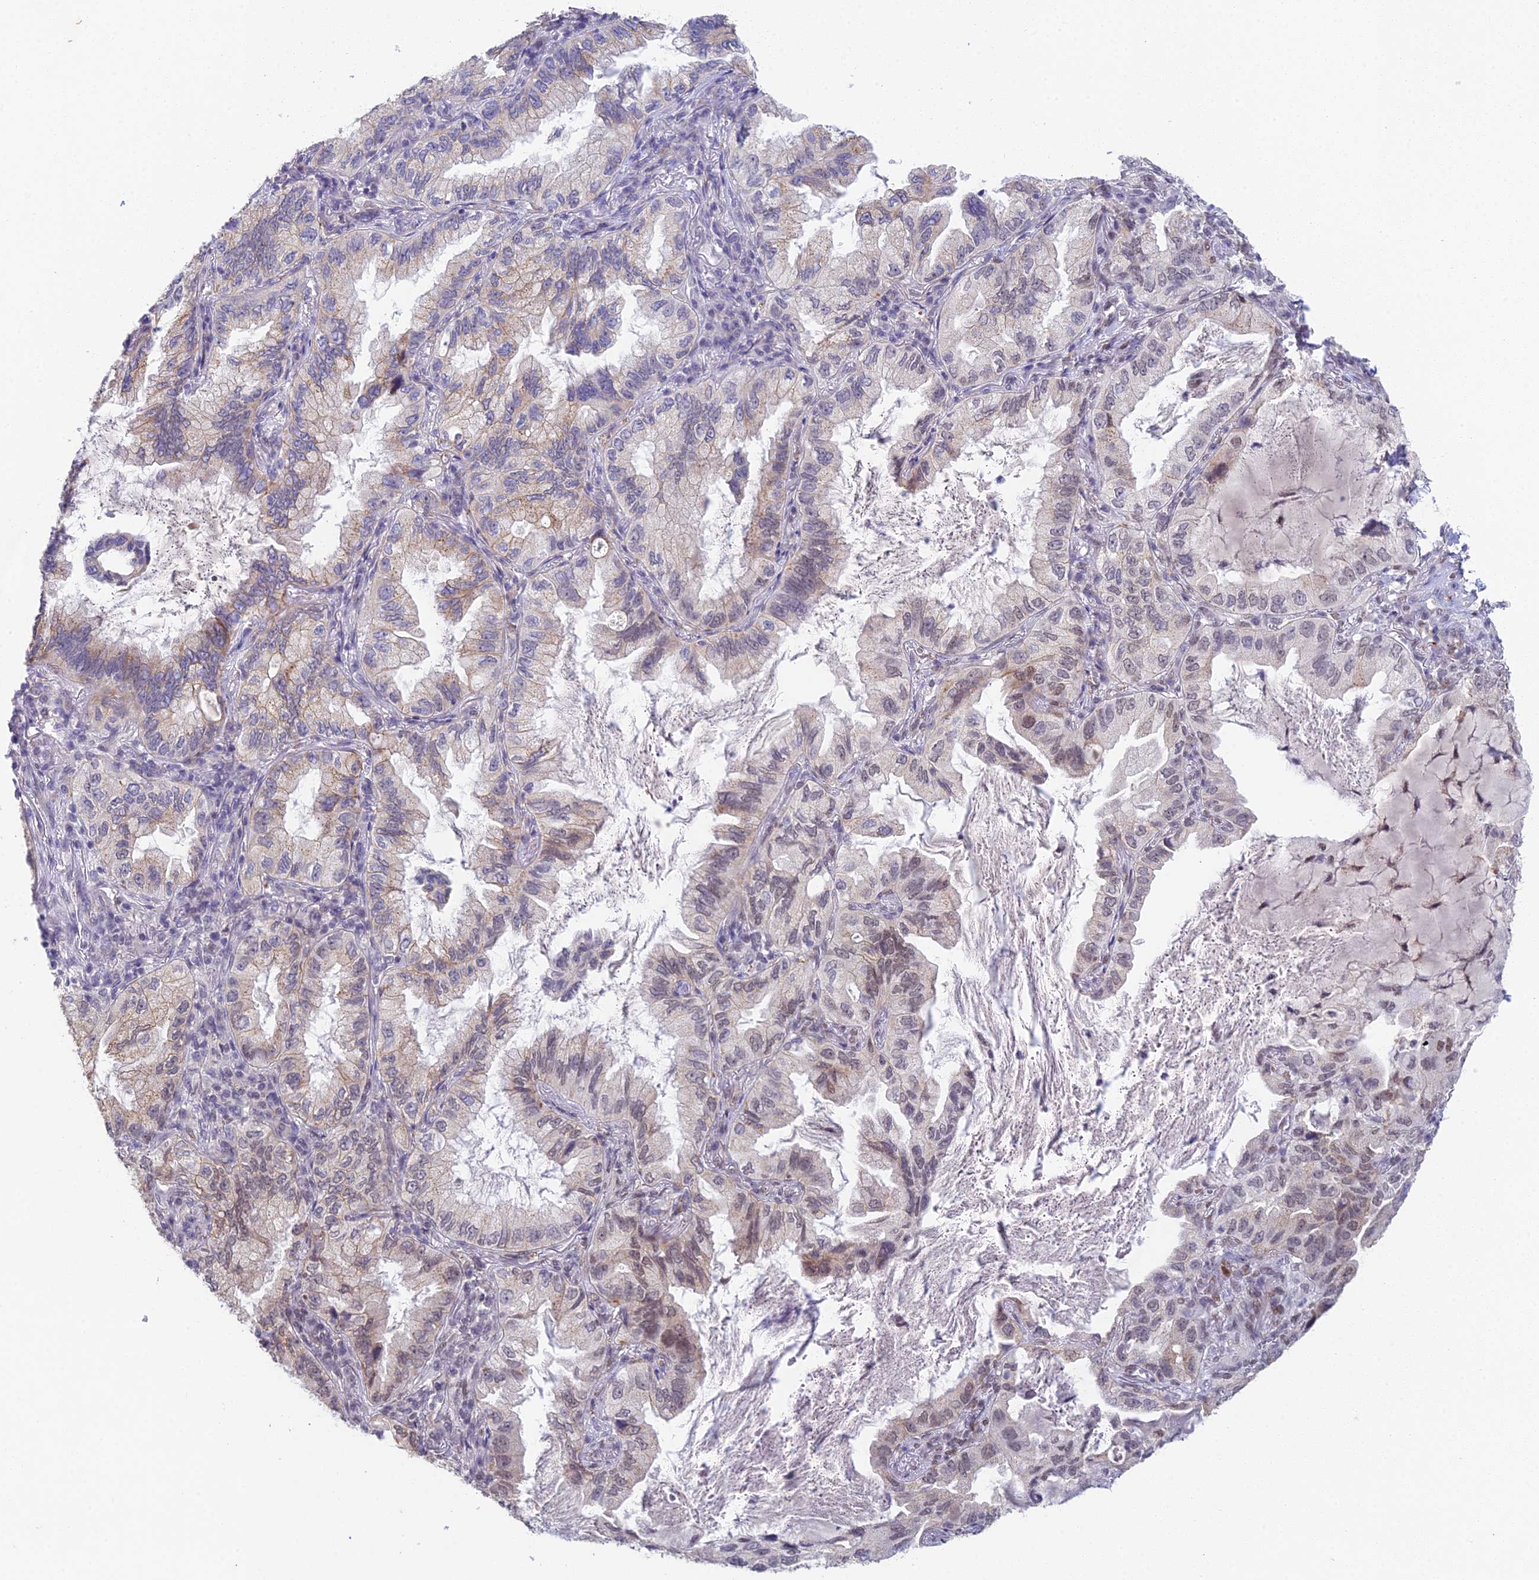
{"staining": {"intensity": "weak", "quantity": "25%-75%", "location": "nuclear"}, "tissue": "lung cancer", "cell_type": "Tumor cells", "image_type": "cancer", "snomed": [{"axis": "morphology", "description": "Adenocarcinoma, NOS"}, {"axis": "topography", "description": "Lung"}], "caption": "Lung adenocarcinoma tissue shows weak nuclear expression in about 25%-75% of tumor cells (DAB (3,3'-diaminobenzidine) IHC with brightfield microscopy, high magnification).", "gene": "ABHD17A", "patient": {"sex": "female", "age": 69}}